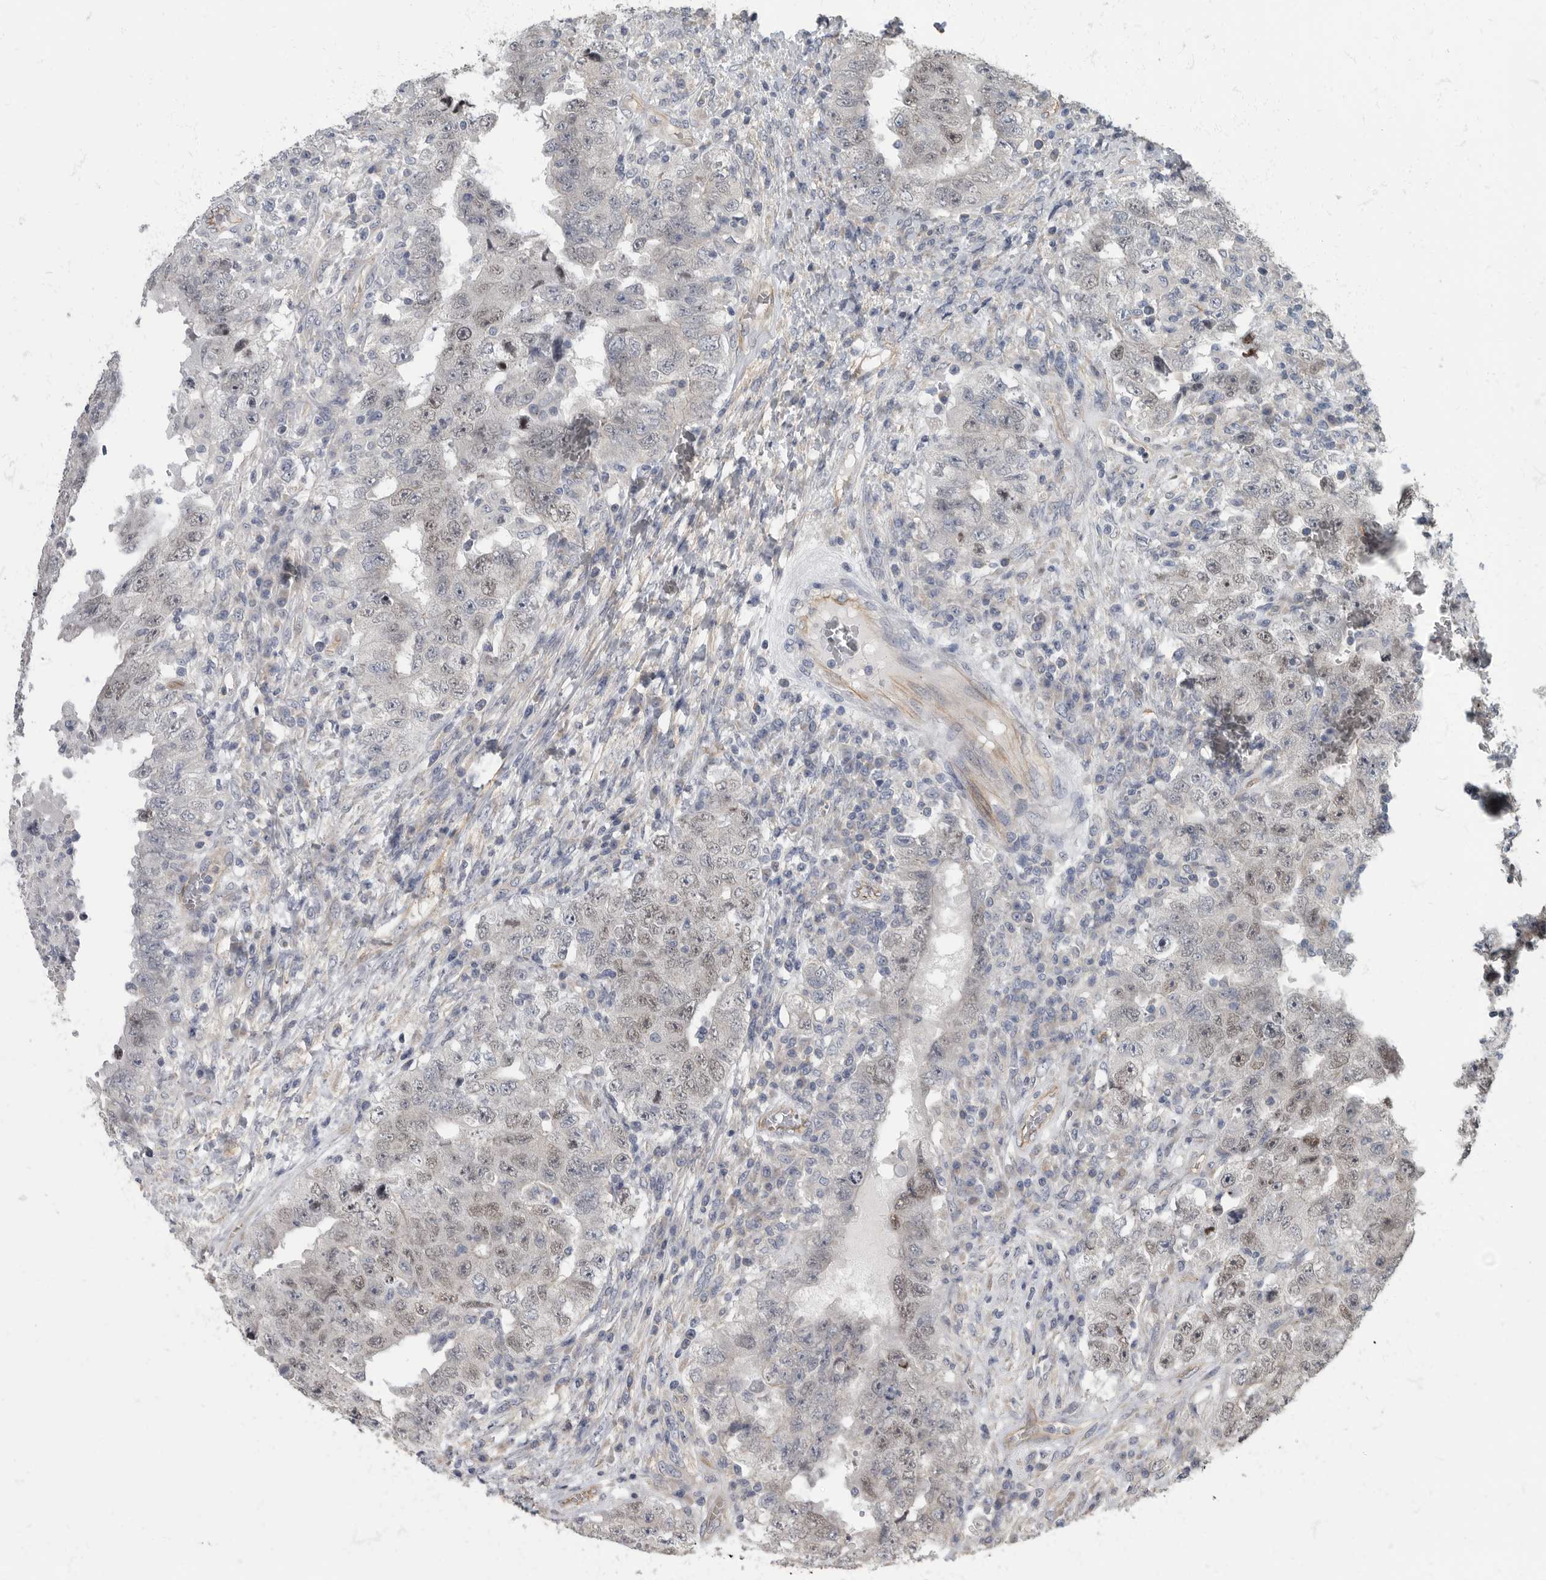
{"staining": {"intensity": "negative", "quantity": "none", "location": "none"}, "tissue": "testis cancer", "cell_type": "Tumor cells", "image_type": "cancer", "snomed": [{"axis": "morphology", "description": "Carcinoma, Embryonal, NOS"}, {"axis": "topography", "description": "Testis"}], "caption": "This photomicrograph is of embryonal carcinoma (testis) stained with immunohistochemistry (IHC) to label a protein in brown with the nuclei are counter-stained blue. There is no staining in tumor cells.", "gene": "PDK1", "patient": {"sex": "male", "age": 26}}